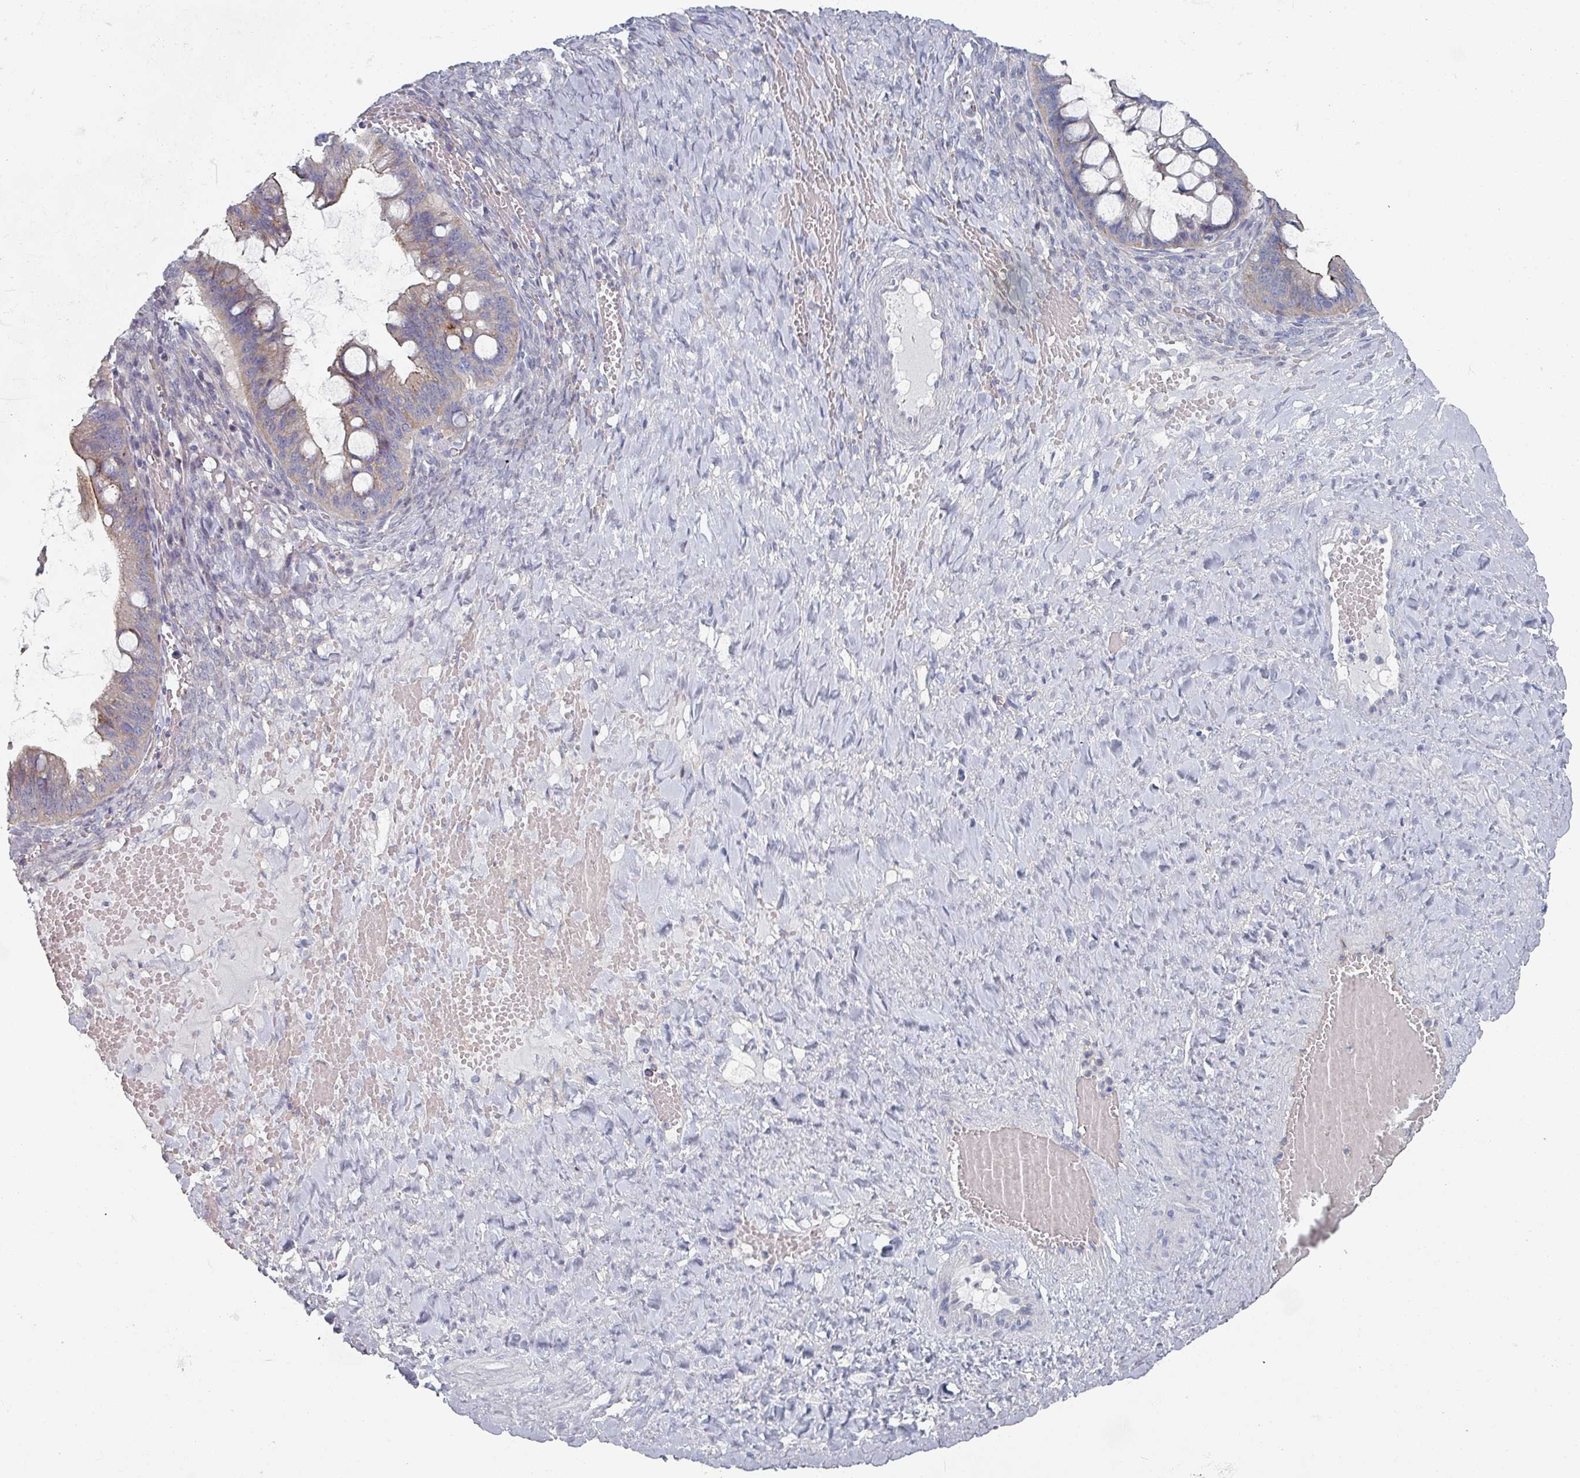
{"staining": {"intensity": "weak", "quantity": "25%-75%", "location": "cytoplasmic/membranous"}, "tissue": "ovarian cancer", "cell_type": "Tumor cells", "image_type": "cancer", "snomed": [{"axis": "morphology", "description": "Cystadenocarcinoma, mucinous, NOS"}, {"axis": "topography", "description": "Ovary"}], "caption": "This photomicrograph reveals immunohistochemistry staining of human ovarian cancer, with low weak cytoplasmic/membranous expression in approximately 25%-75% of tumor cells.", "gene": "EFL1", "patient": {"sex": "female", "age": 73}}